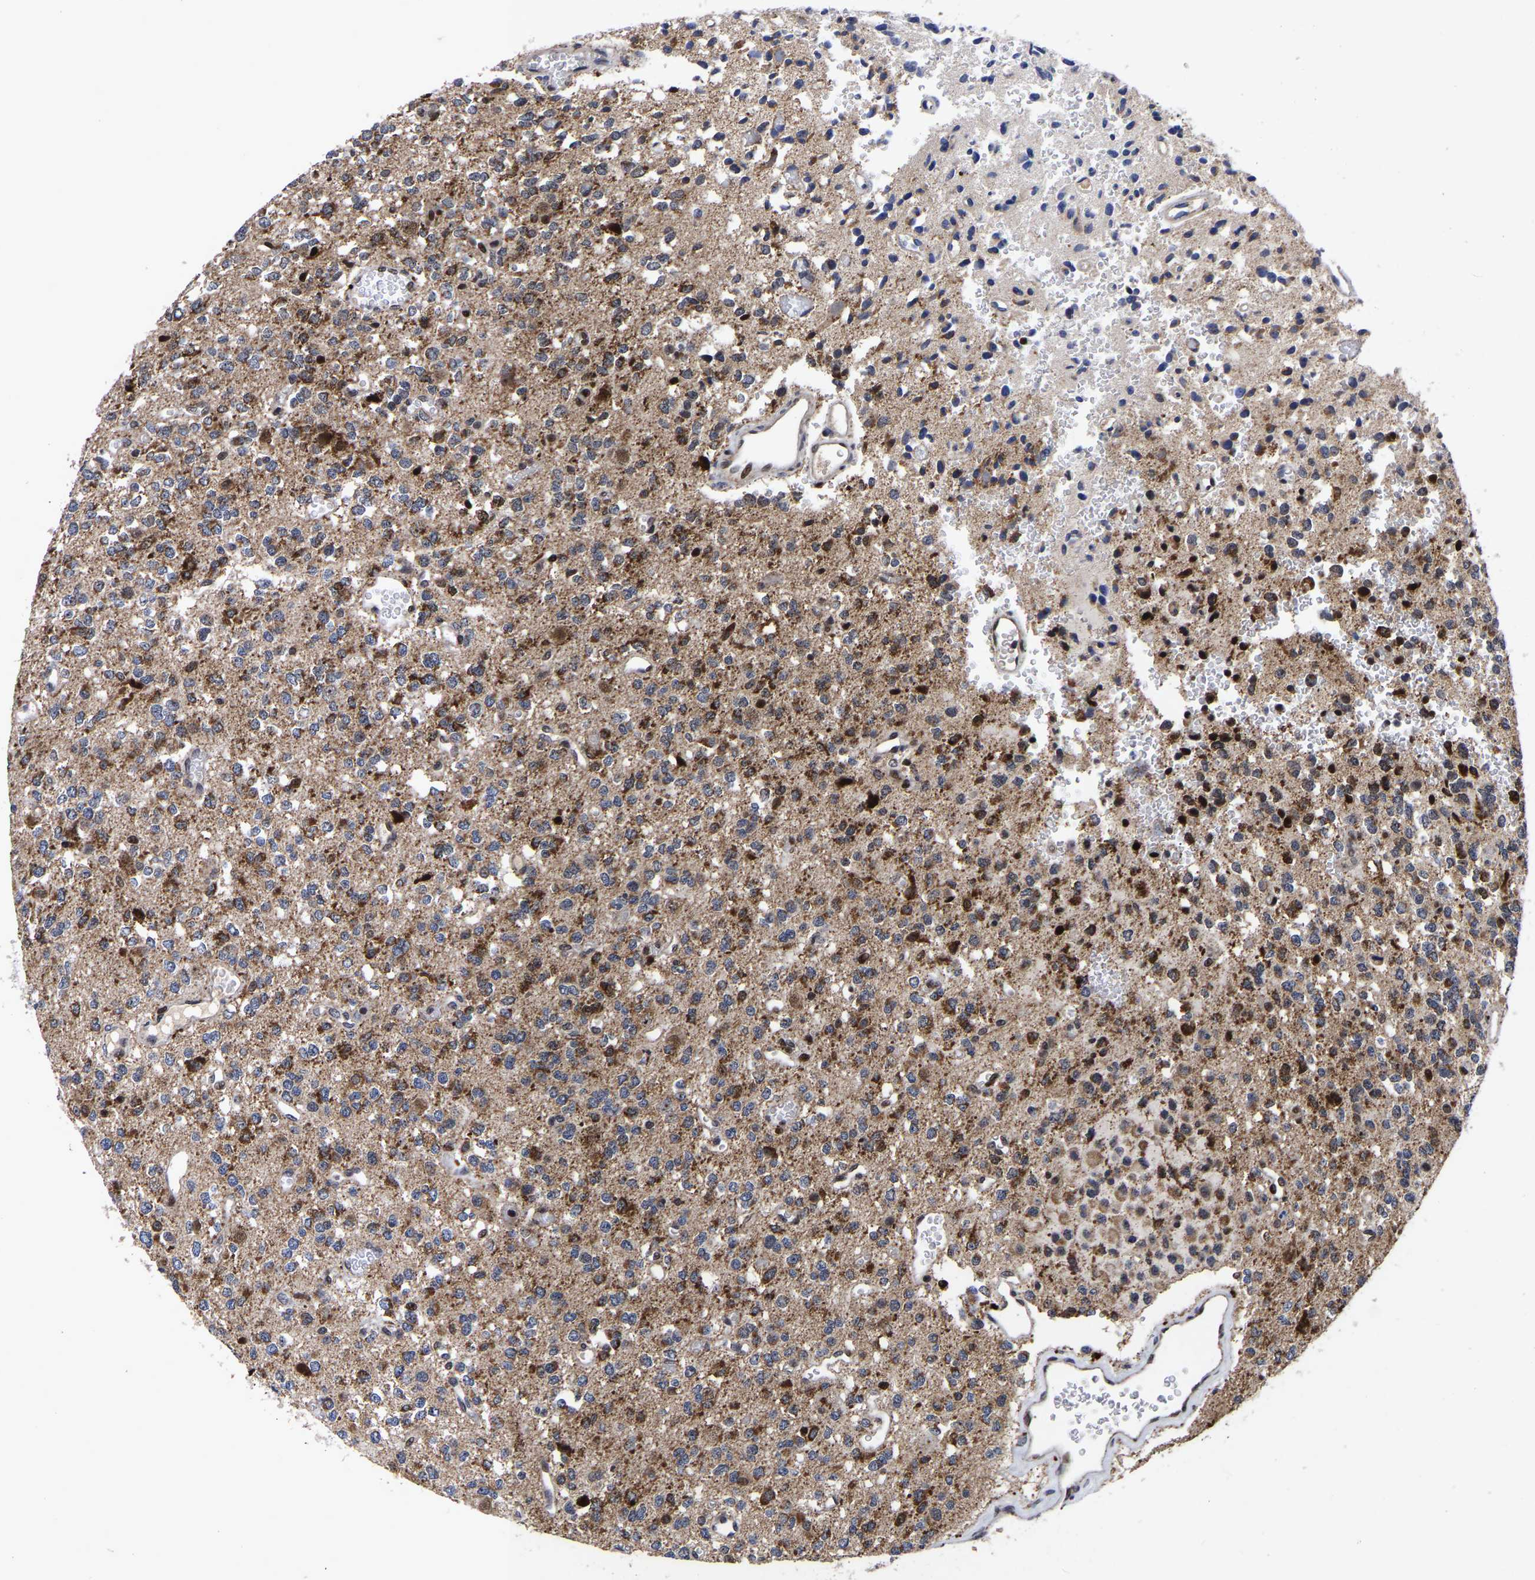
{"staining": {"intensity": "strong", "quantity": "25%-75%", "location": "cytoplasmic/membranous"}, "tissue": "glioma", "cell_type": "Tumor cells", "image_type": "cancer", "snomed": [{"axis": "morphology", "description": "Glioma, malignant, Low grade"}, {"axis": "topography", "description": "Brain"}], "caption": "This micrograph exhibits low-grade glioma (malignant) stained with immunohistochemistry to label a protein in brown. The cytoplasmic/membranous of tumor cells show strong positivity for the protein. Nuclei are counter-stained blue.", "gene": "JUNB", "patient": {"sex": "male", "age": 38}}